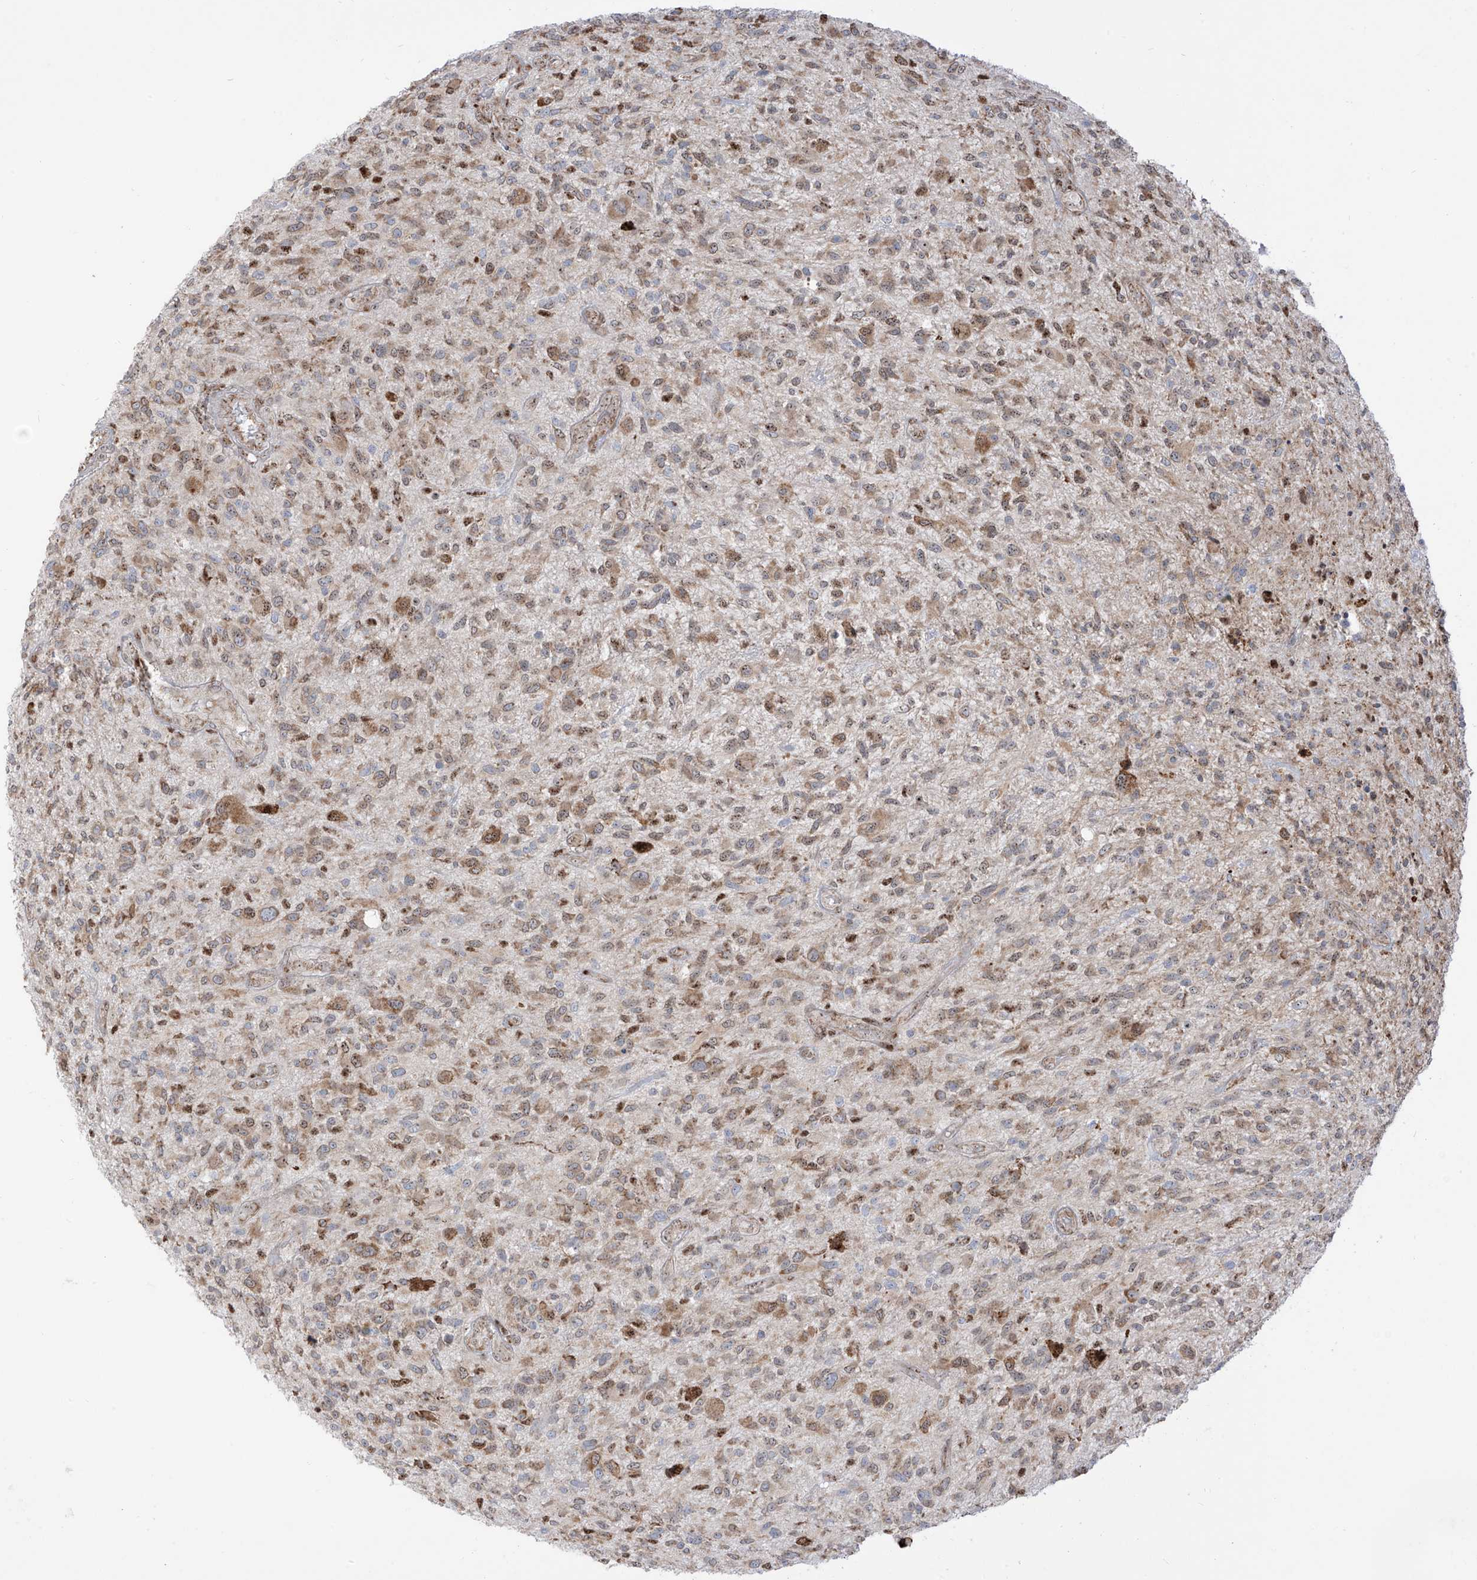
{"staining": {"intensity": "weak", "quantity": "25%-75%", "location": "nuclear"}, "tissue": "glioma", "cell_type": "Tumor cells", "image_type": "cancer", "snomed": [{"axis": "morphology", "description": "Glioma, malignant, High grade"}, {"axis": "topography", "description": "Brain"}], "caption": "Human high-grade glioma (malignant) stained with a protein marker exhibits weak staining in tumor cells.", "gene": "ZBTB8A", "patient": {"sex": "male", "age": 47}}